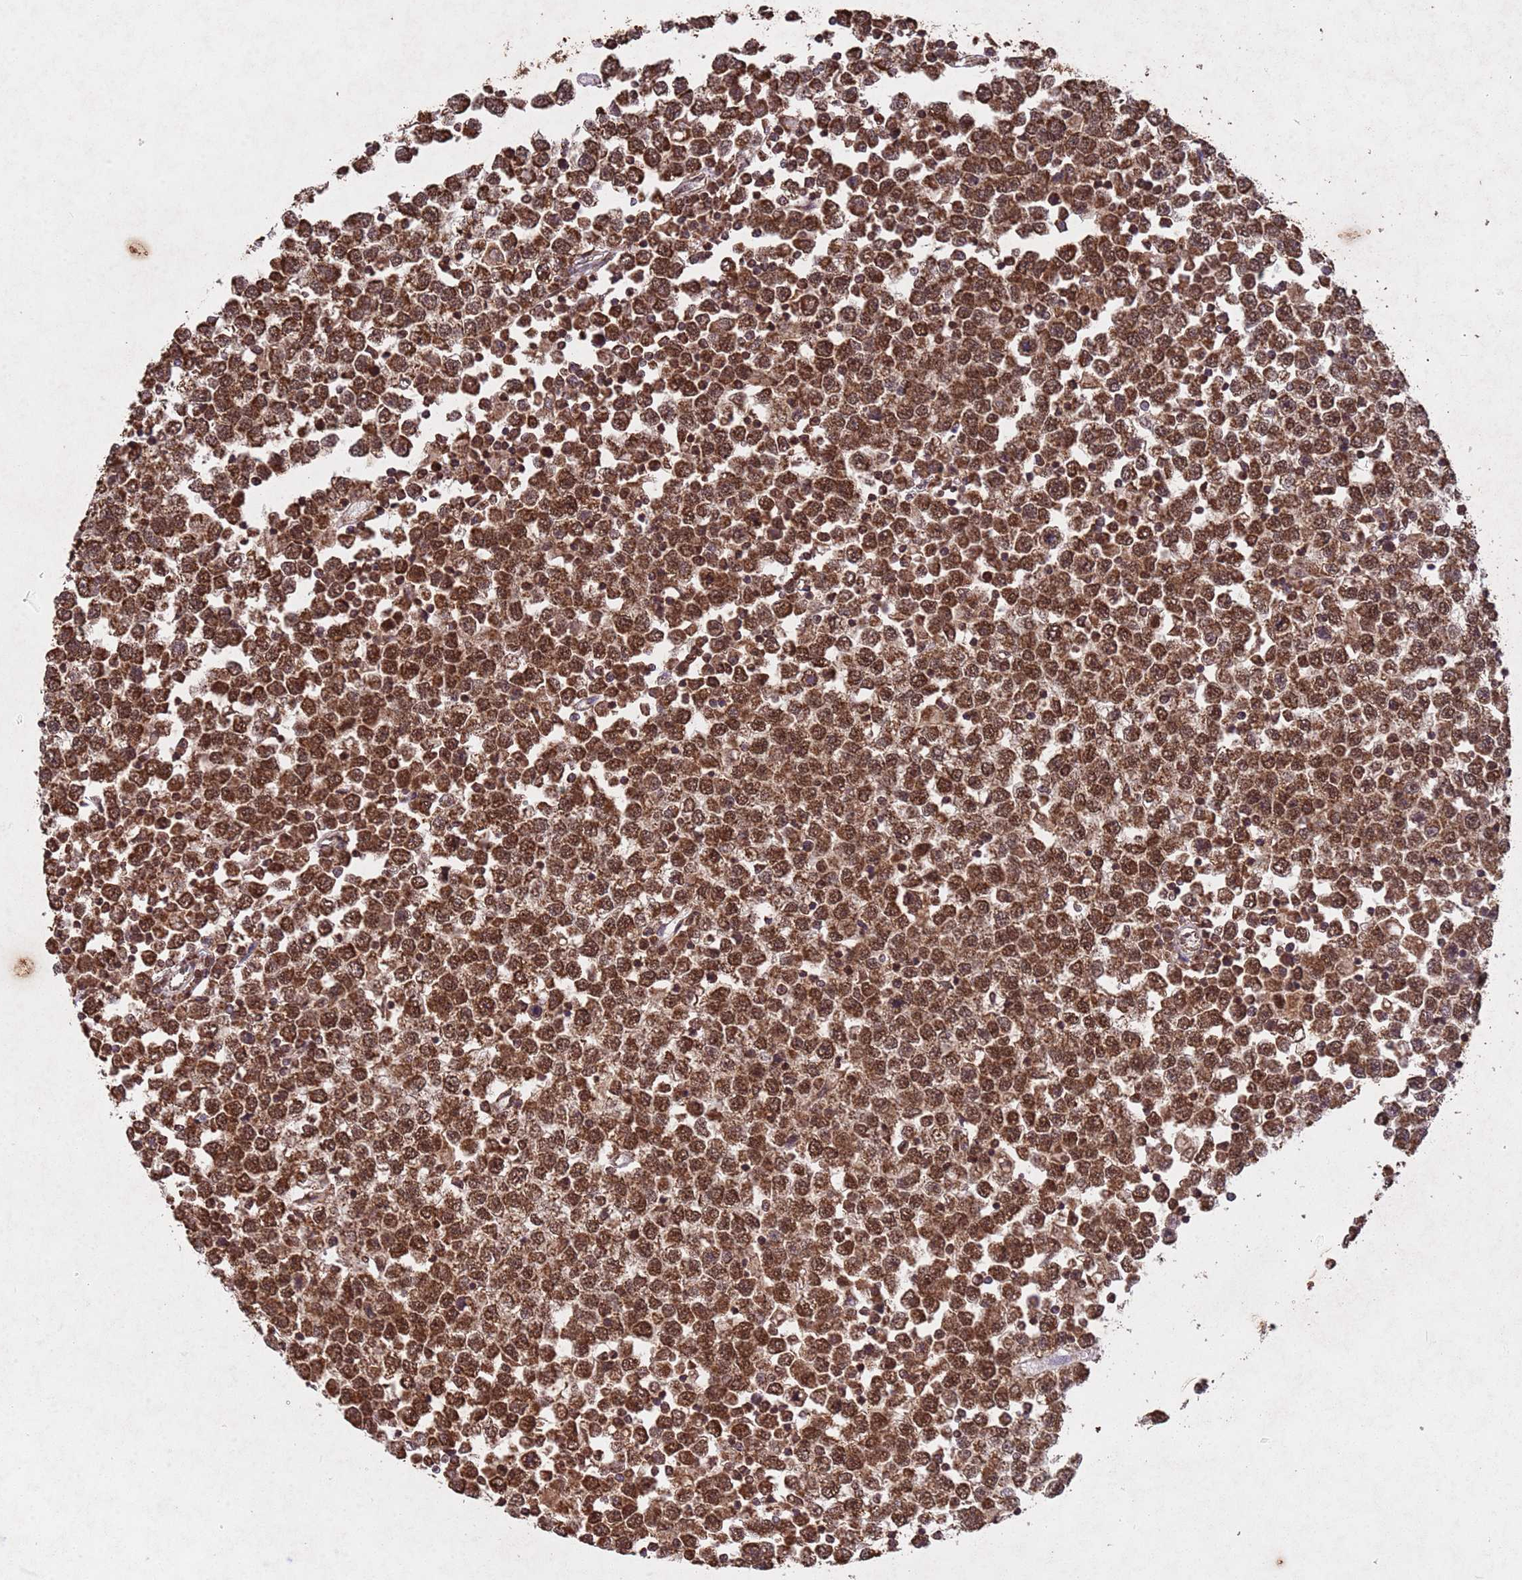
{"staining": {"intensity": "strong", "quantity": ">75%", "location": "nuclear"}, "tissue": "testis cancer", "cell_type": "Tumor cells", "image_type": "cancer", "snomed": [{"axis": "morphology", "description": "Seminoma, NOS"}, {"axis": "topography", "description": "Testis"}], "caption": "Immunohistochemistry image of neoplastic tissue: testis cancer stained using immunohistochemistry (IHC) exhibits high levels of strong protein expression localized specifically in the nuclear of tumor cells, appearing as a nuclear brown color.", "gene": "HDAC10", "patient": {"sex": "male", "age": 65}}